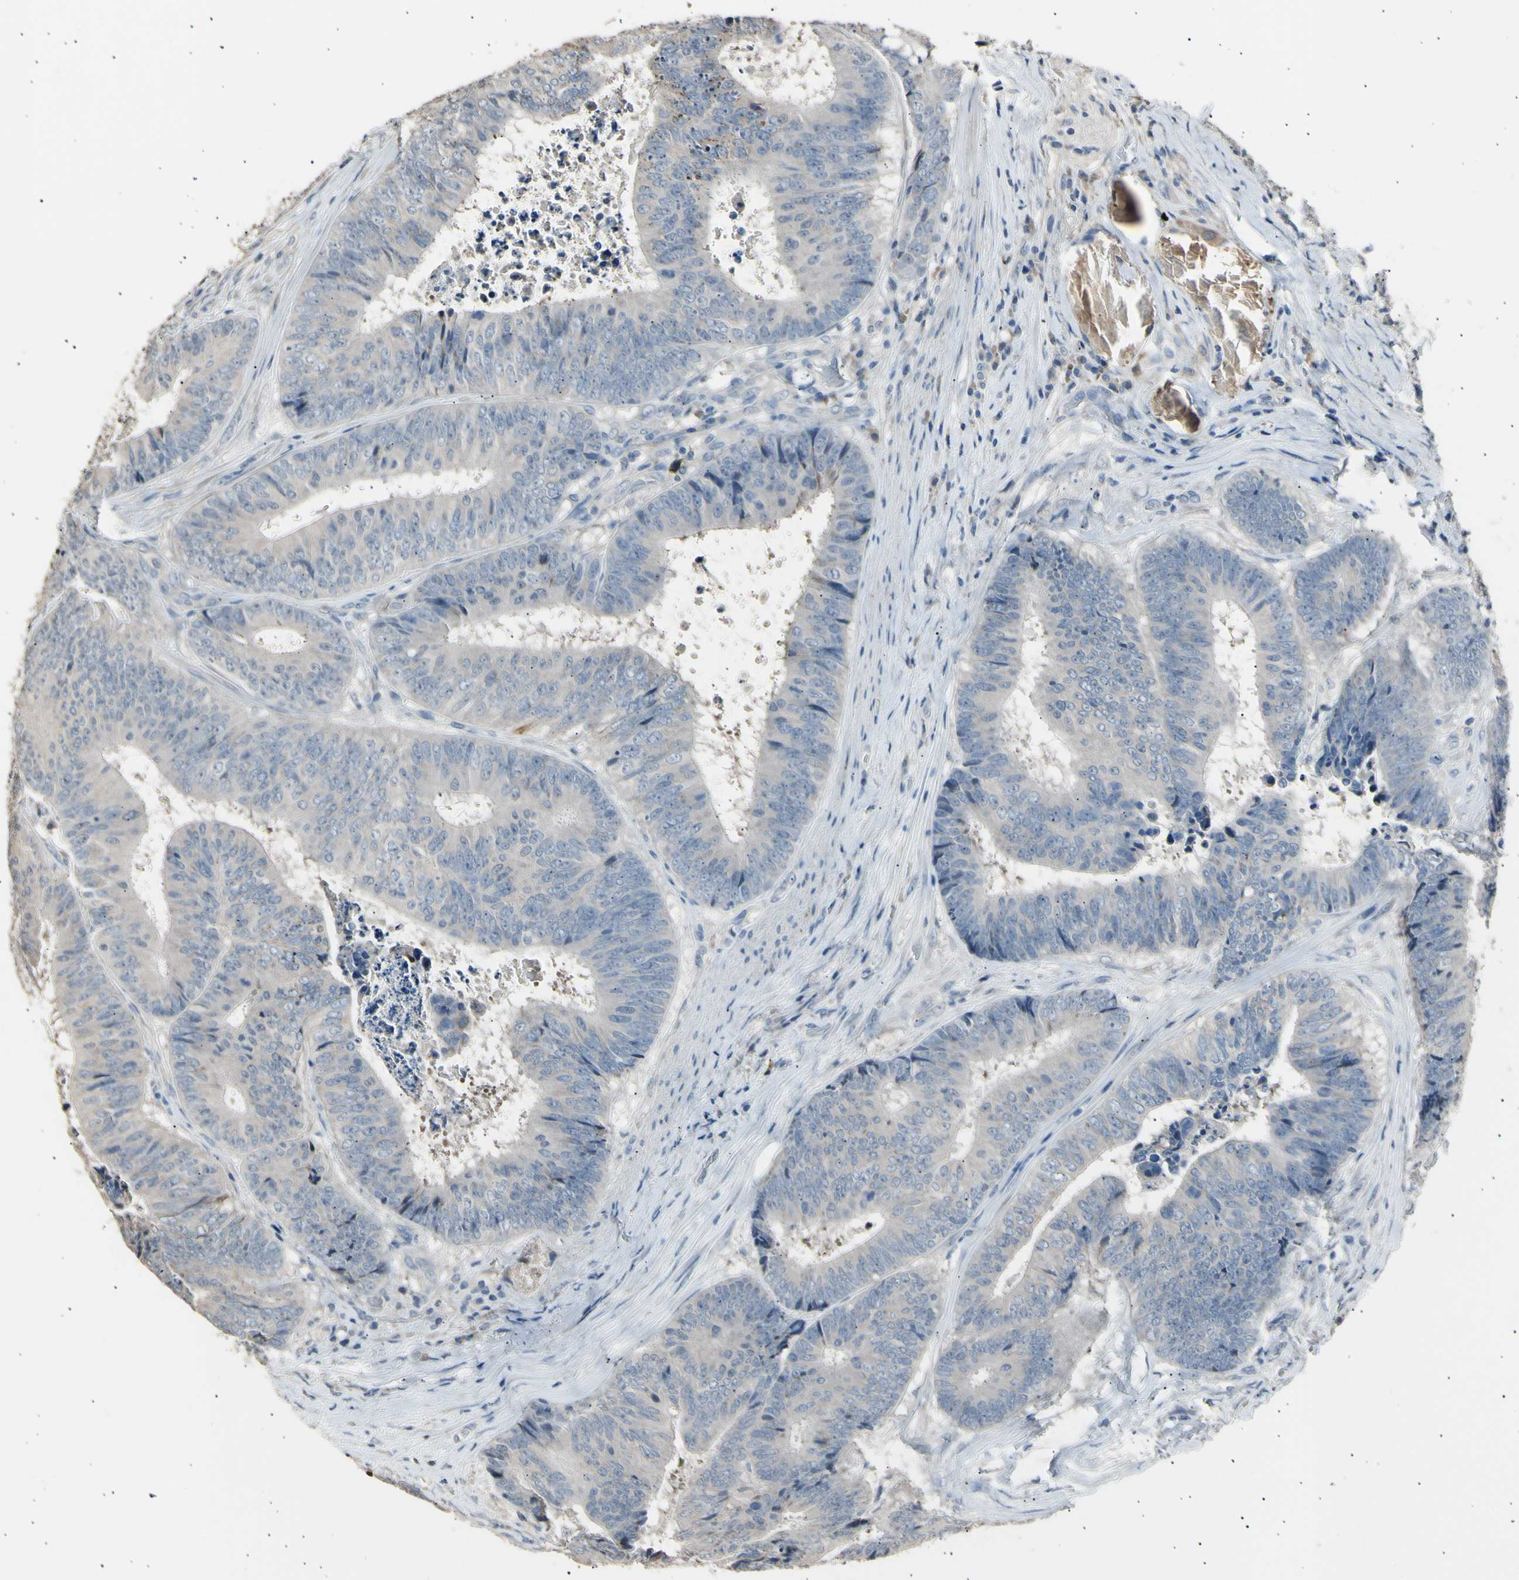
{"staining": {"intensity": "negative", "quantity": "none", "location": "none"}, "tissue": "colorectal cancer", "cell_type": "Tumor cells", "image_type": "cancer", "snomed": [{"axis": "morphology", "description": "Adenocarcinoma, NOS"}, {"axis": "topography", "description": "Rectum"}], "caption": "Tumor cells show no significant protein positivity in colorectal cancer.", "gene": "LDLR", "patient": {"sex": "male", "age": 72}}